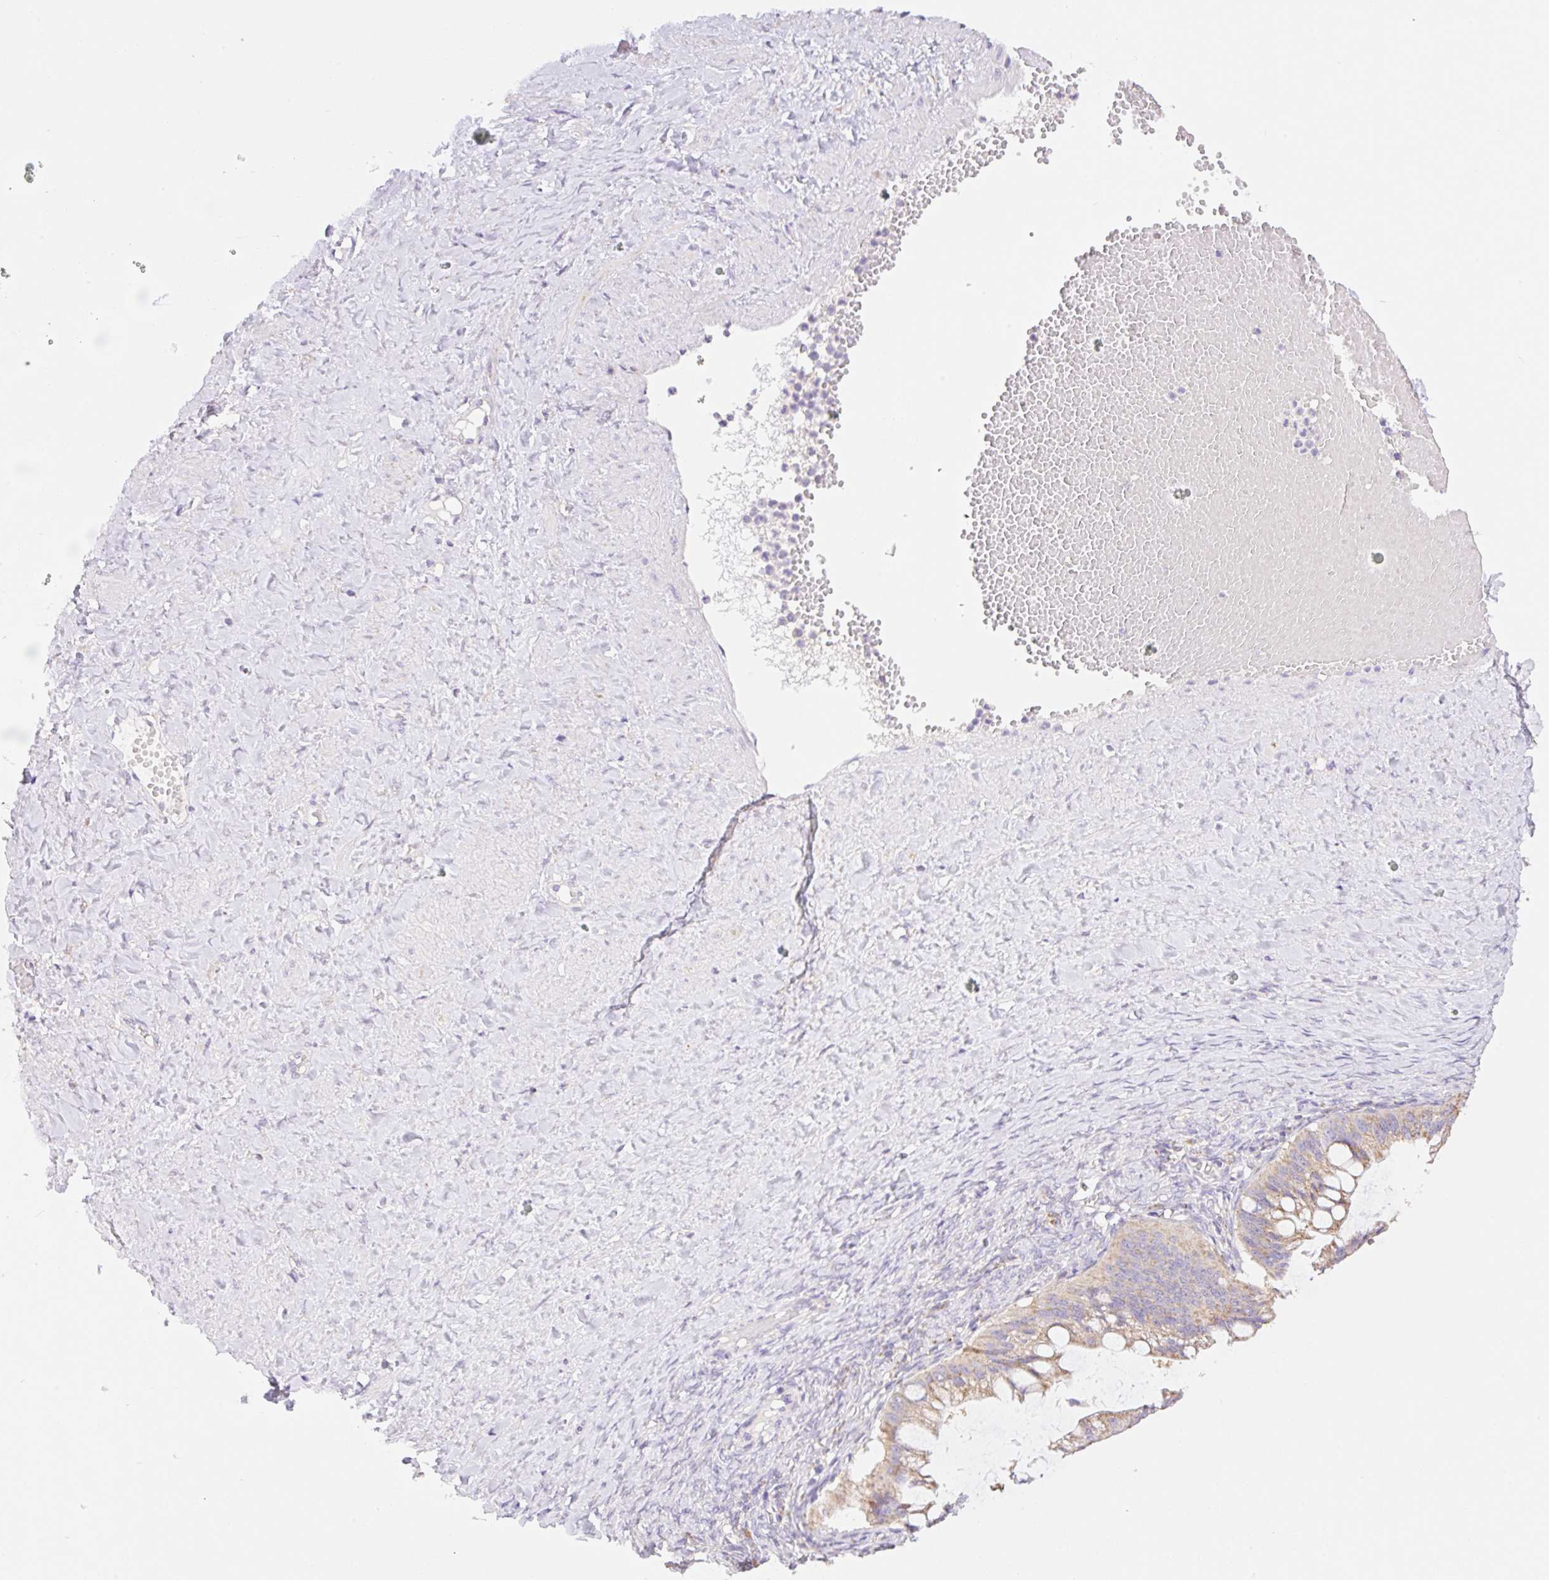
{"staining": {"intensity": "moderate", "quantity": ">75%", "location": "cytoplasmic/membranous"}, "tissue": "ovarian cancer", "cell_type": "Tumor cells", "image_type": "cancer", "snomed": [{"axis": "morphology", "description": "Cystadenocarcinoma, mucinous, NOS"}, {"axis": "topography", "description": "Ovary"}], "caption": "Tumor cells demonstrate medium levels of moderate cytoplasmic/membranous staining in approximately >75% of cells in mucinous cystadenocarcinoma (ovarian).", "gene": "COPZ2", "patient": {"sex": "female", "age": 73}}